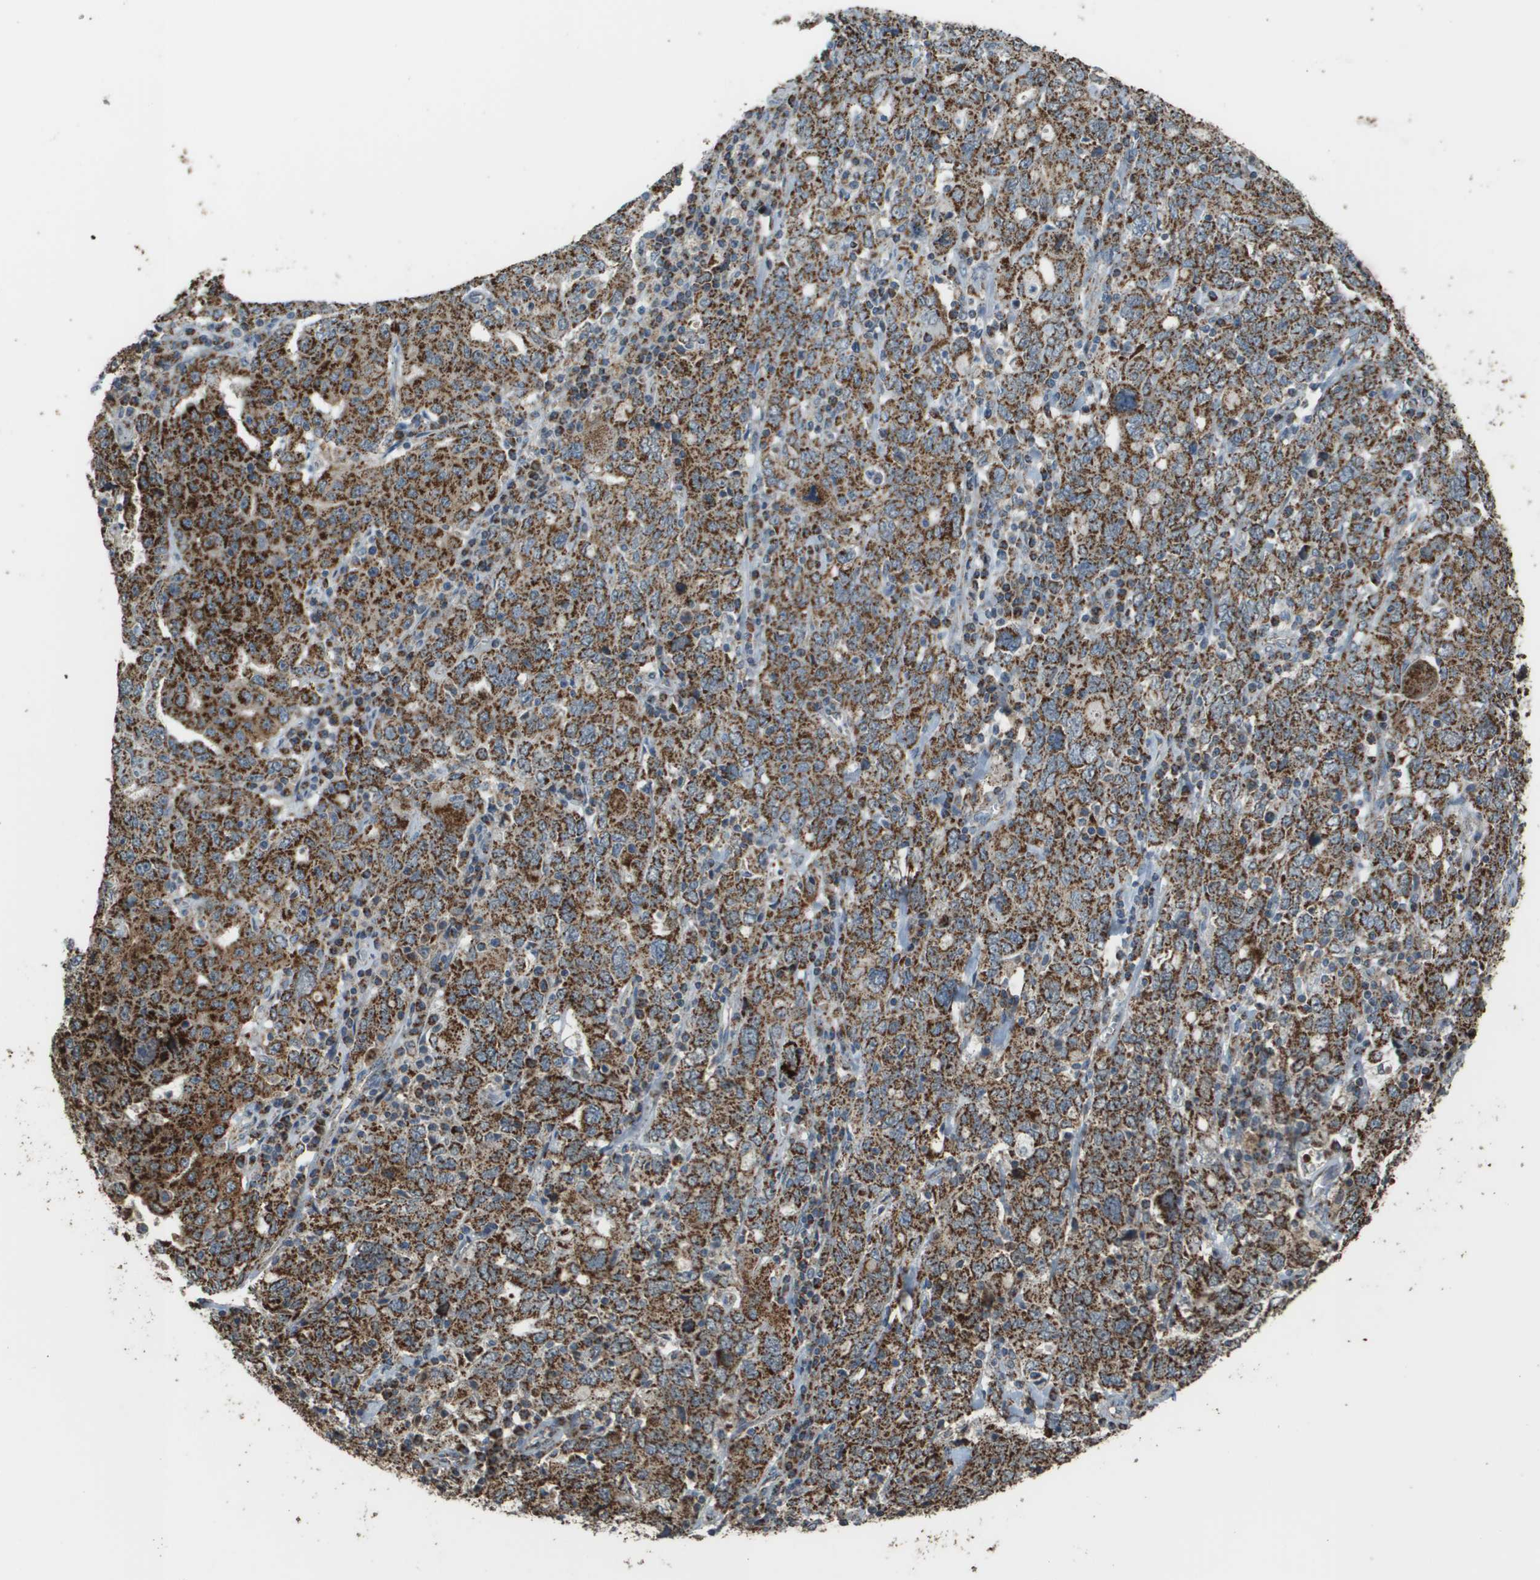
{"staining": {"intensity": "strong", "quantity": ">75%", "location": "cytoplasmic/membranous"}, "tissue": "ovarian cancer", "cell_type": "Tumor cells", "image_type": "cancer", "snomed": [{"axis": "morphology", "description": "Carcinoma, endometroid"}, {"axis": "topography", "description": "Ovary"}], "caption": "This photomicrograph shows IHC staining of ovarian cancer, with high strong cytoplasmic/membranous expression in about >75% of tumor cells.", "gene": "FH", "patient": {"sex": "female", "age": 62}}